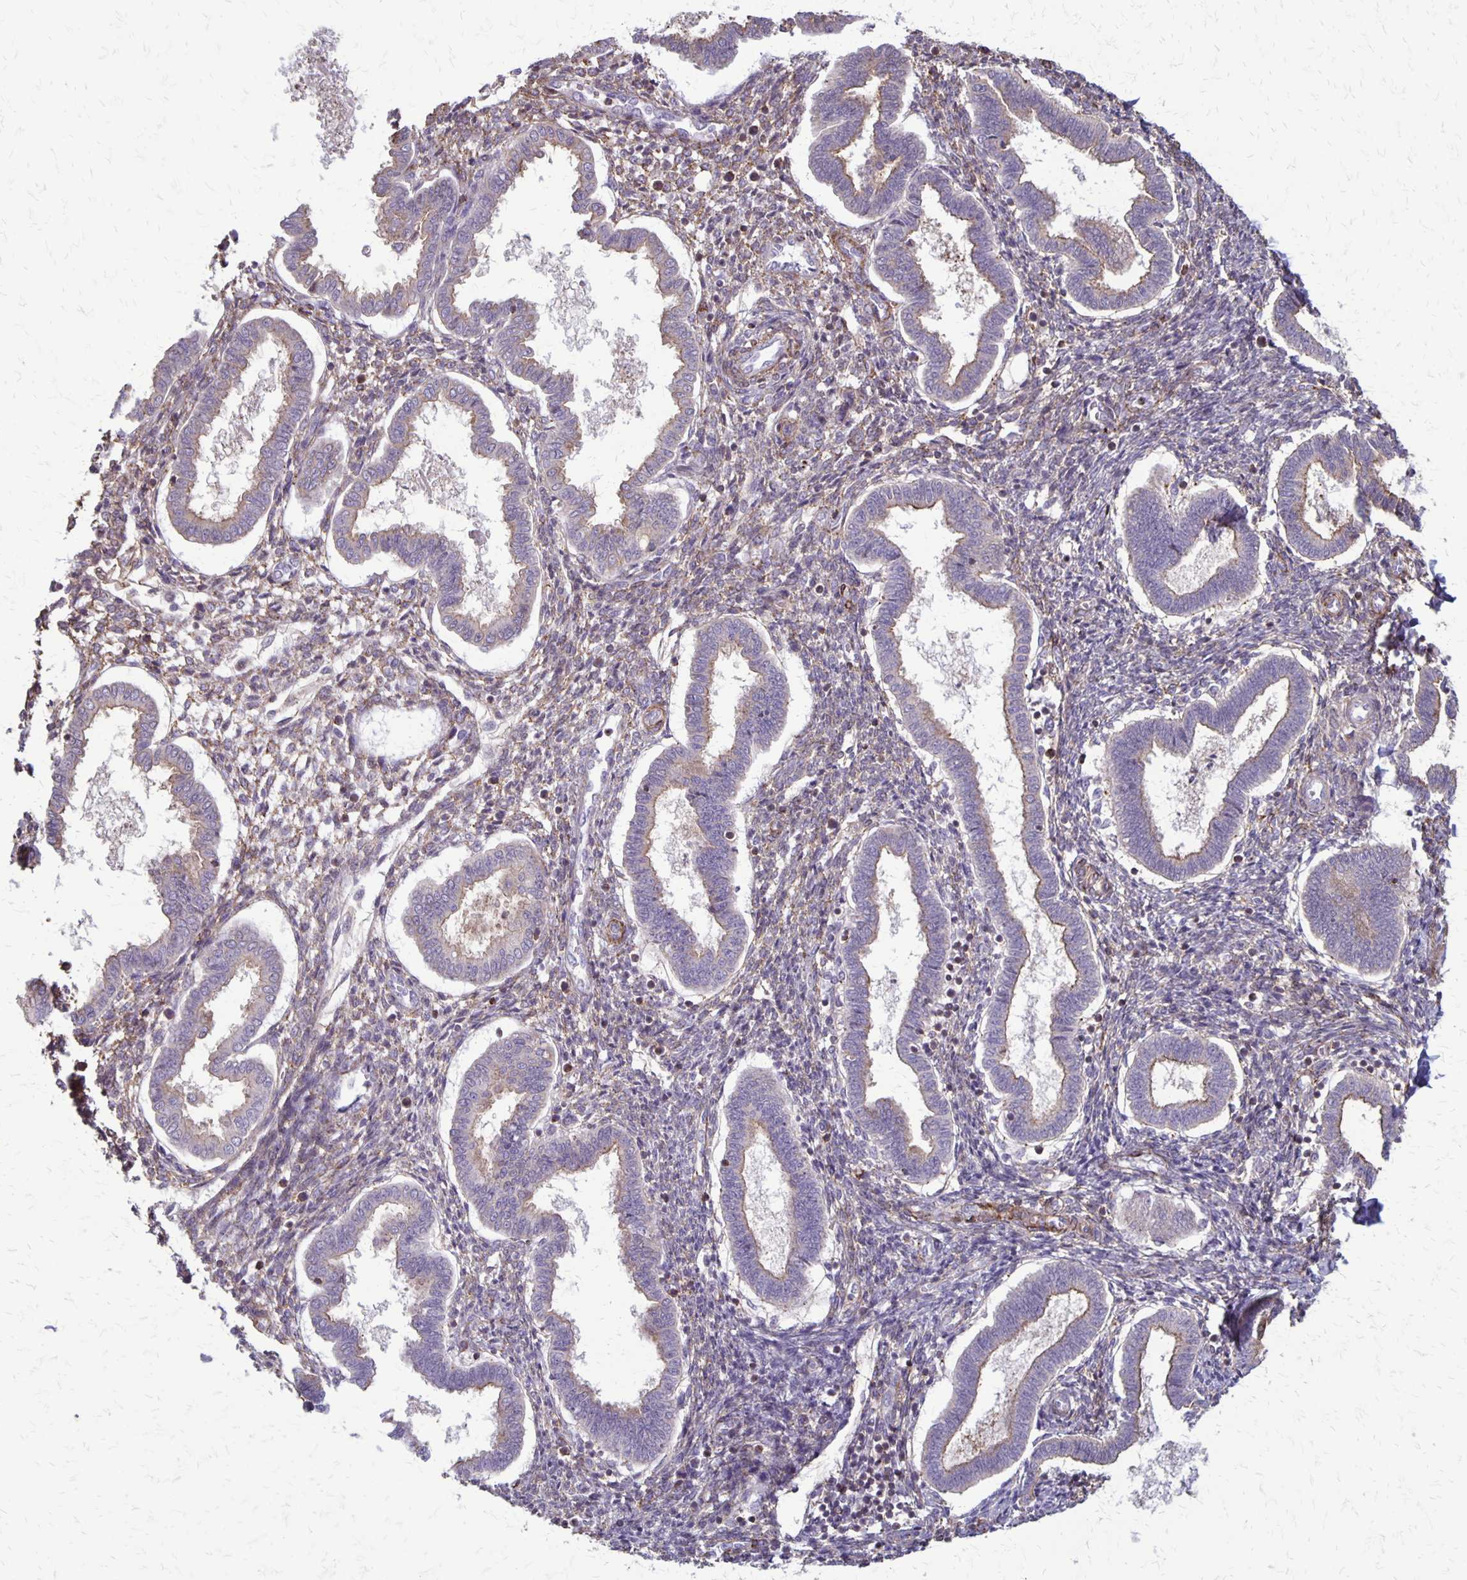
{"staining": {"intensity": "weak", "quantity": "25%-75%", "location": "cytoplasmic/membranous"}, "tissue": "endometrium", "cell_type": "Cells in endometrial stroma", "image_type": "normal", "snomed": [{"axis": "morphology", "description": "Normal tissue, NOS"}, {"axis": "topography", "description": "Endometrium"}], "caption": "Immunohistochemistry (IHC) of unremarkable endometrium shows low levels of weak cytoplasmic/membranous staining in about 25%-75% of cells in endometrial stroma.", "gene": "SEPTIN5", "patient": {"sex": "female", "age": 24}}